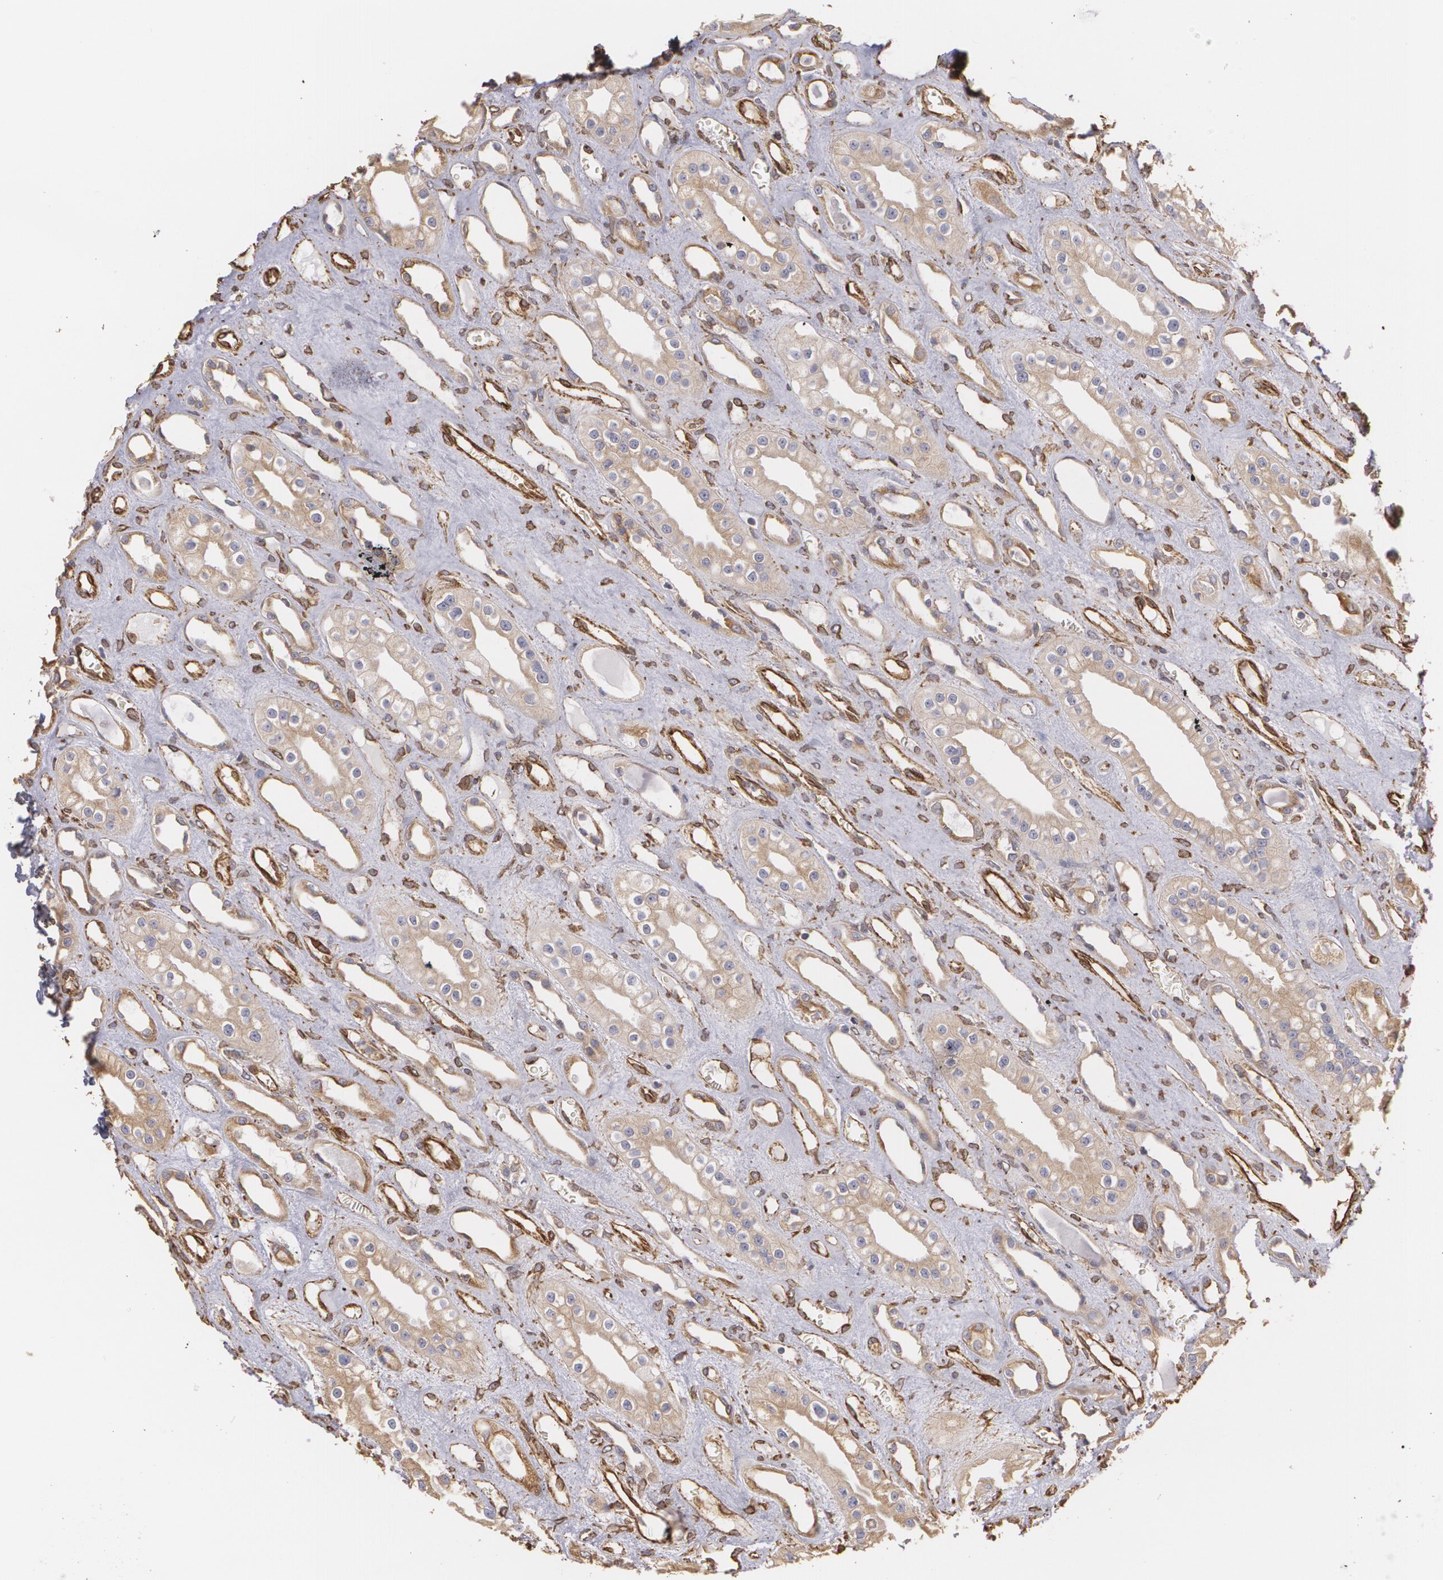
{"staining": {"intensity": "weak", "quantity": ">75%", "location": "cytoplasmic/membranous"}, "tissue": "urinary bladder", "cell_type": "Urothelial cells", "image_type": "normal", "snomed": [{"axis": "morphology", "description": "Normal tissue, NOS"}, {"axis": "topography", "description": "Kidney"}, {"axis": "topography", "description": "Urinary bladder"}], "caption": "This is a photomicrograph of immunohistochemistry (IHC) staining of normal urinary bladder, which shows weak staining in the cytoplasmic/membranous of urothelial cells.", "gene": "CYB5R3", "patient": {"sex": "male", "age": 67}}